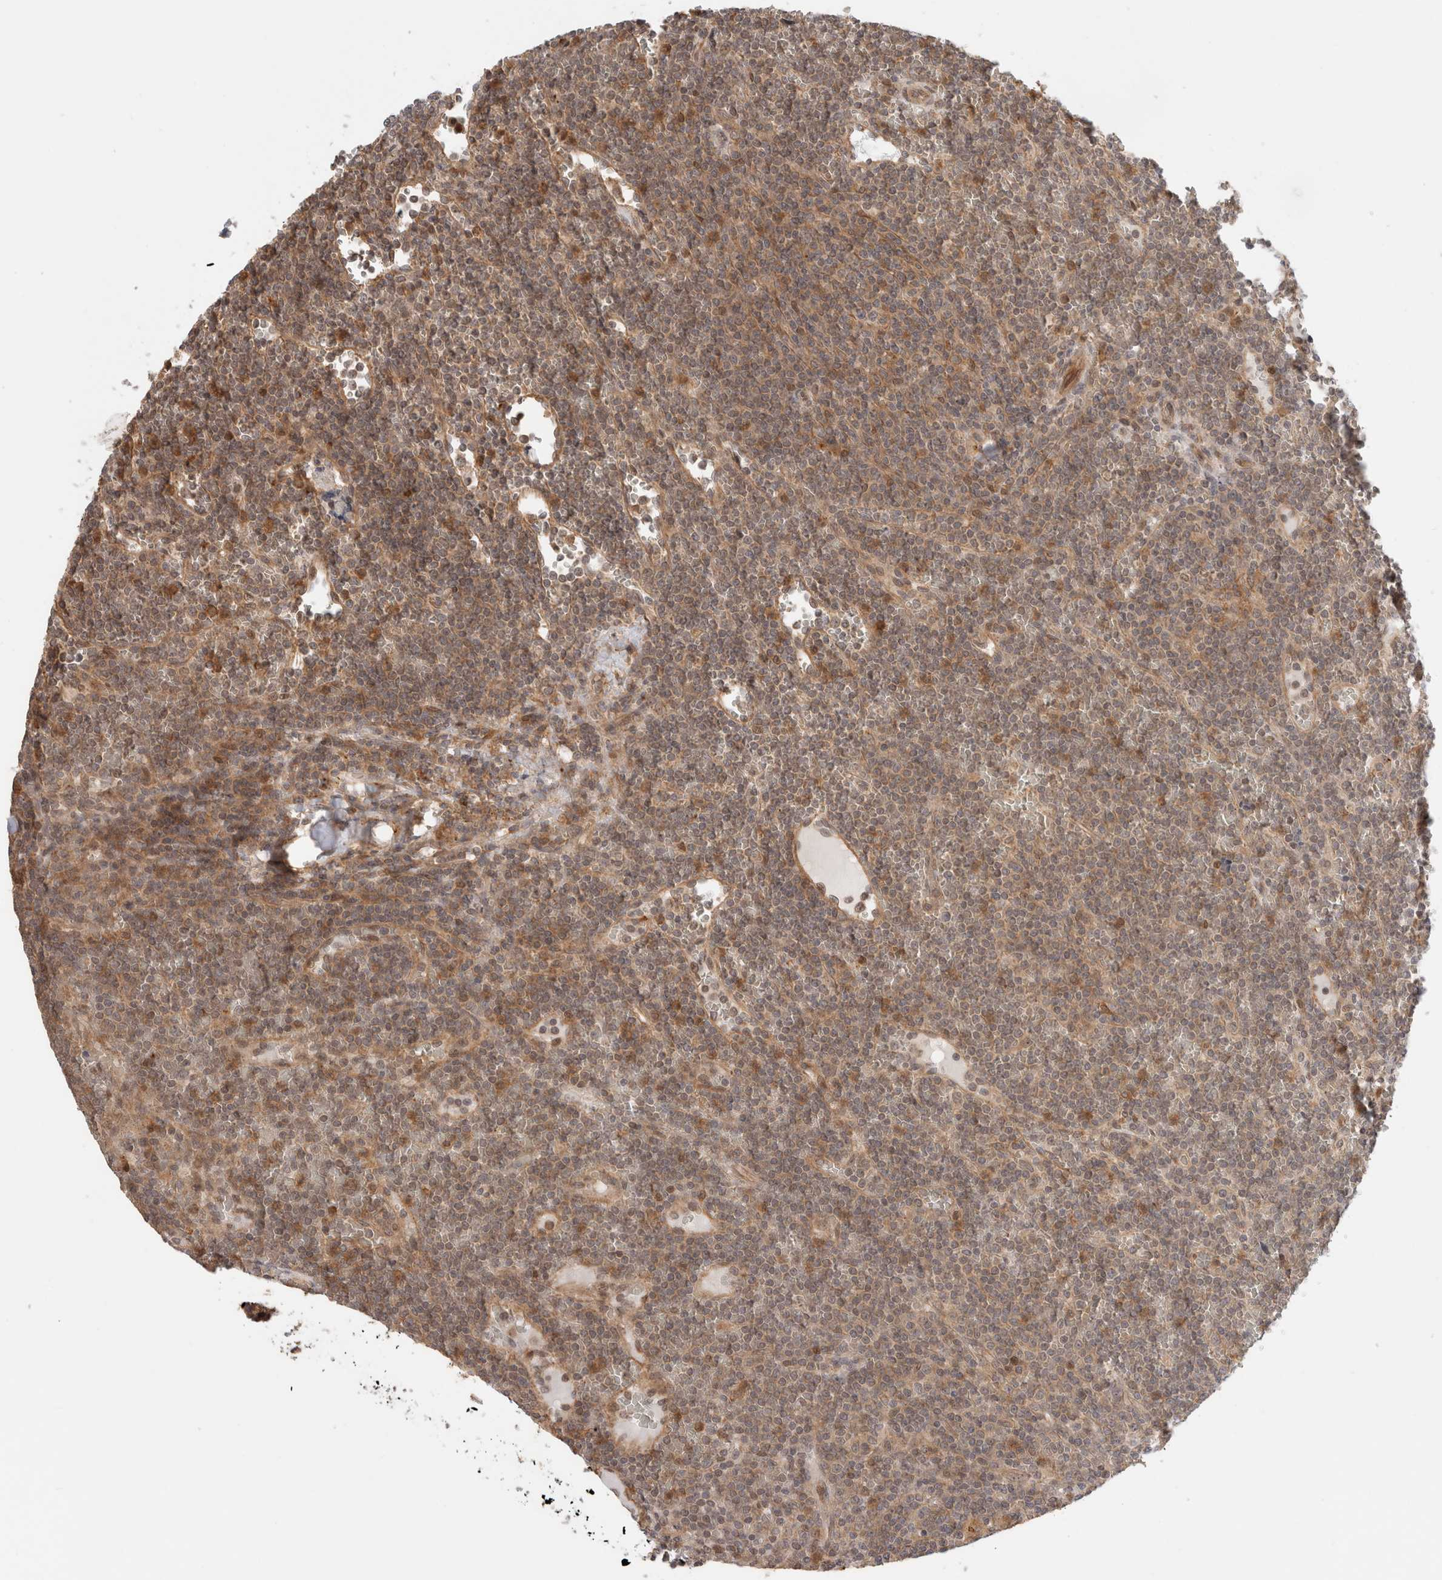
{"staining": {"intensity": "moderate", "quantity": "<25%", "location": "cytoplasmic/membranous"}, "tissue": "lymphoma", "cell_type": "Tumor cells", "image_type": "cancer", "snomed": [{"axis": "morphology", "description": "Malignant lymphoma, non-Hodgkin's type, Low grade"}, {"axis": "topography", "description": "Spleen"}], "caption": "IHC histopathology image of low-grade malignant lymphoma, non-Hodgkin's type stained for a protein (brown), which exhibits low levels of moderate cytoplasmic/membranous expression in approximately <25% of tumor cells.", "gene": "OTUD6B", "patient": {"sex": "female", "age": 19}}